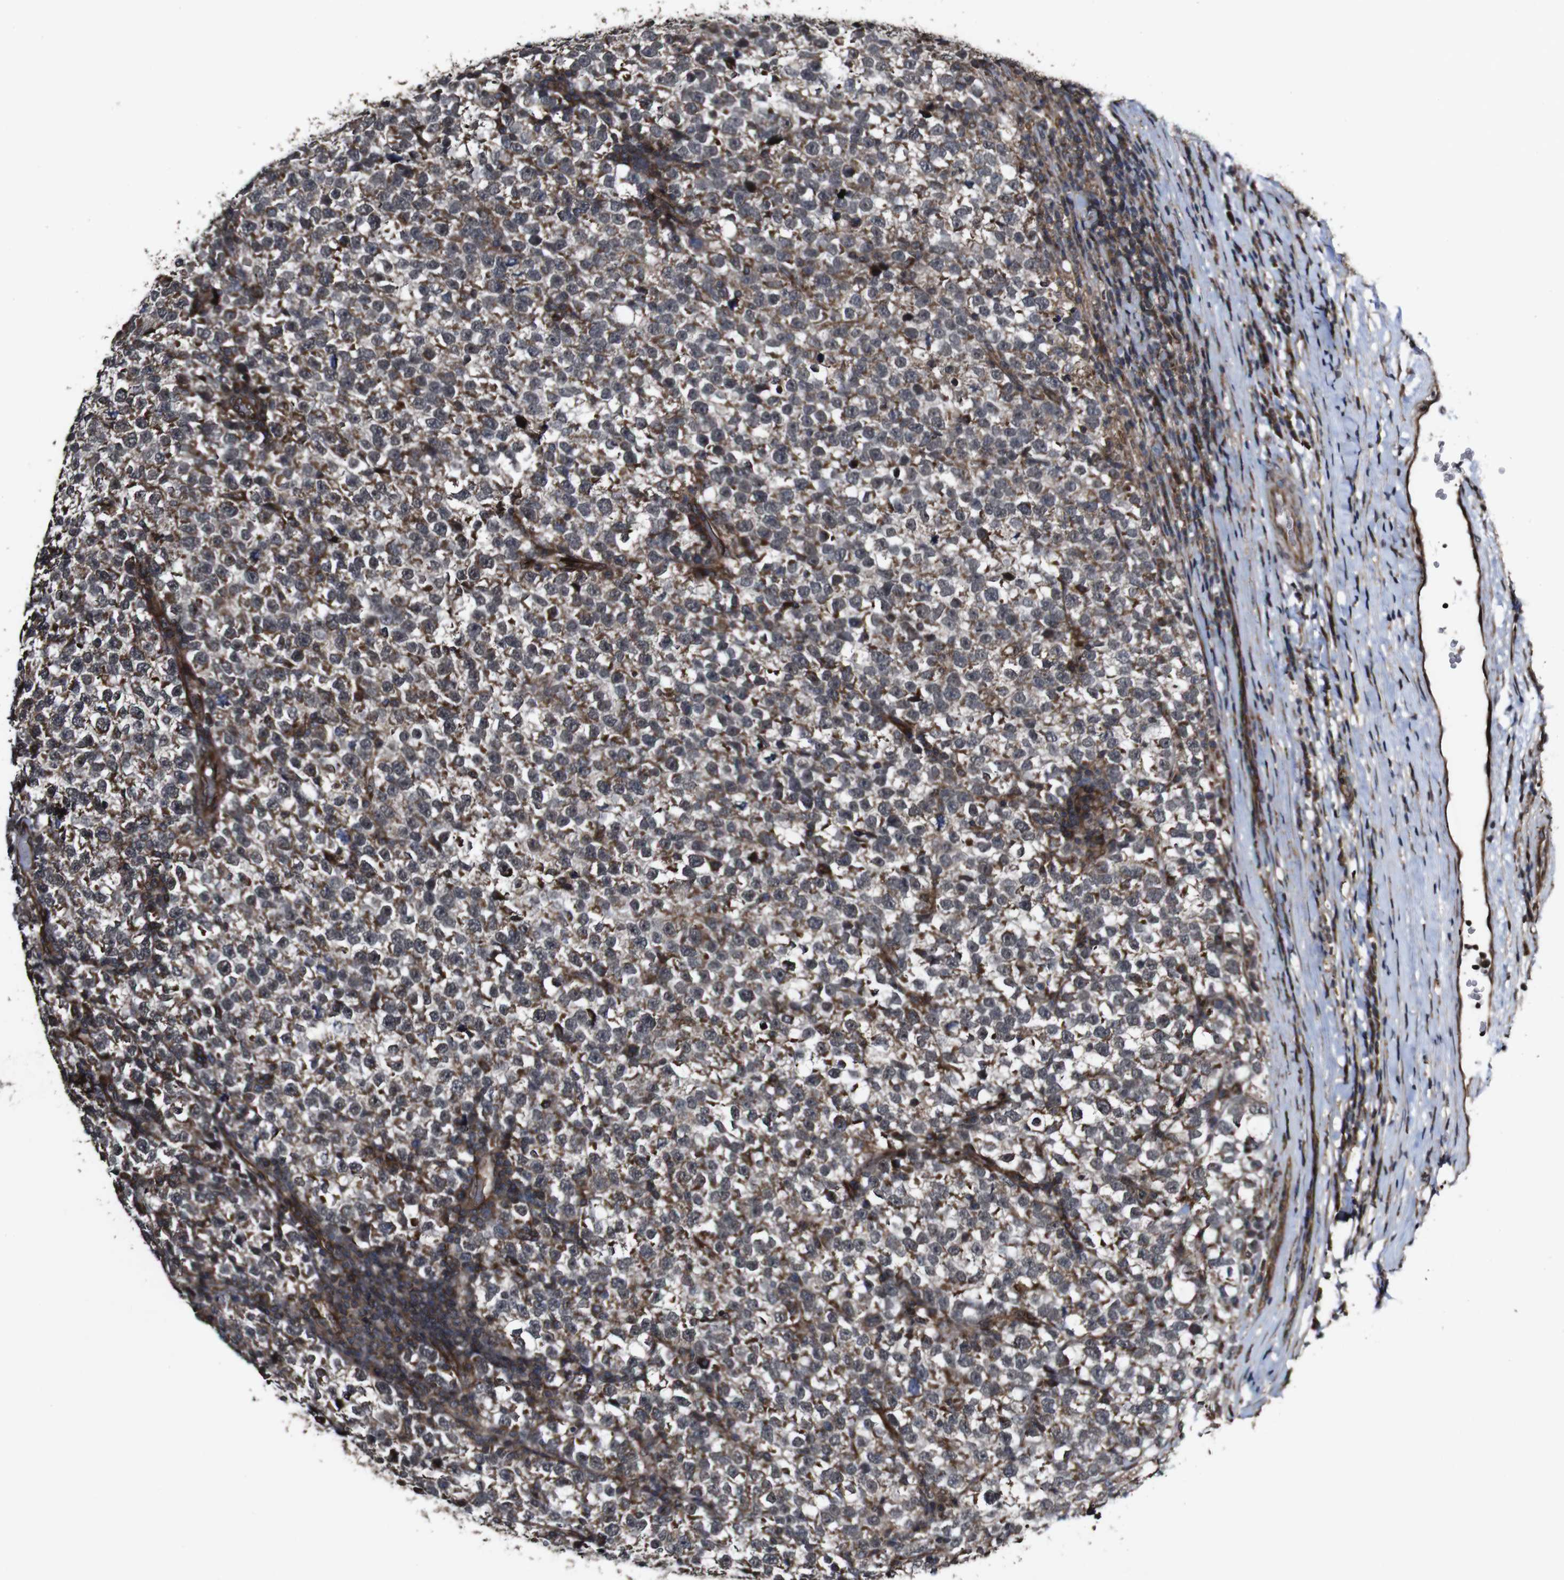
{"staining": {"intensity": "moderate", "quantity": "25%-75%", "location": "cytoplasmic/membranous"}, "tissue": "testis cancer", "cell_type": "Tumor cells", "image_type": "cancer", "snomed": [{"axis": "morphology", "description": "Normal tissue, NOS"}, {"axis": "morphology", "description": "Seminoma, NOS"}, {"axis": "topography", "description": "Testis"}], "caption": "Immunohistochemistry (IHC) photomicrograph of neoplastic tissue: human testis seminoma stained using immunohistochemistry shows medium levels of moderate protein expression localized specifically in the cytoplasmic/membranous of tumor cells, appearing as a cytoplasmic/membranous brown color.", "gene": "BTN3A3", "patient": {"sex": "male", "age": 43}}